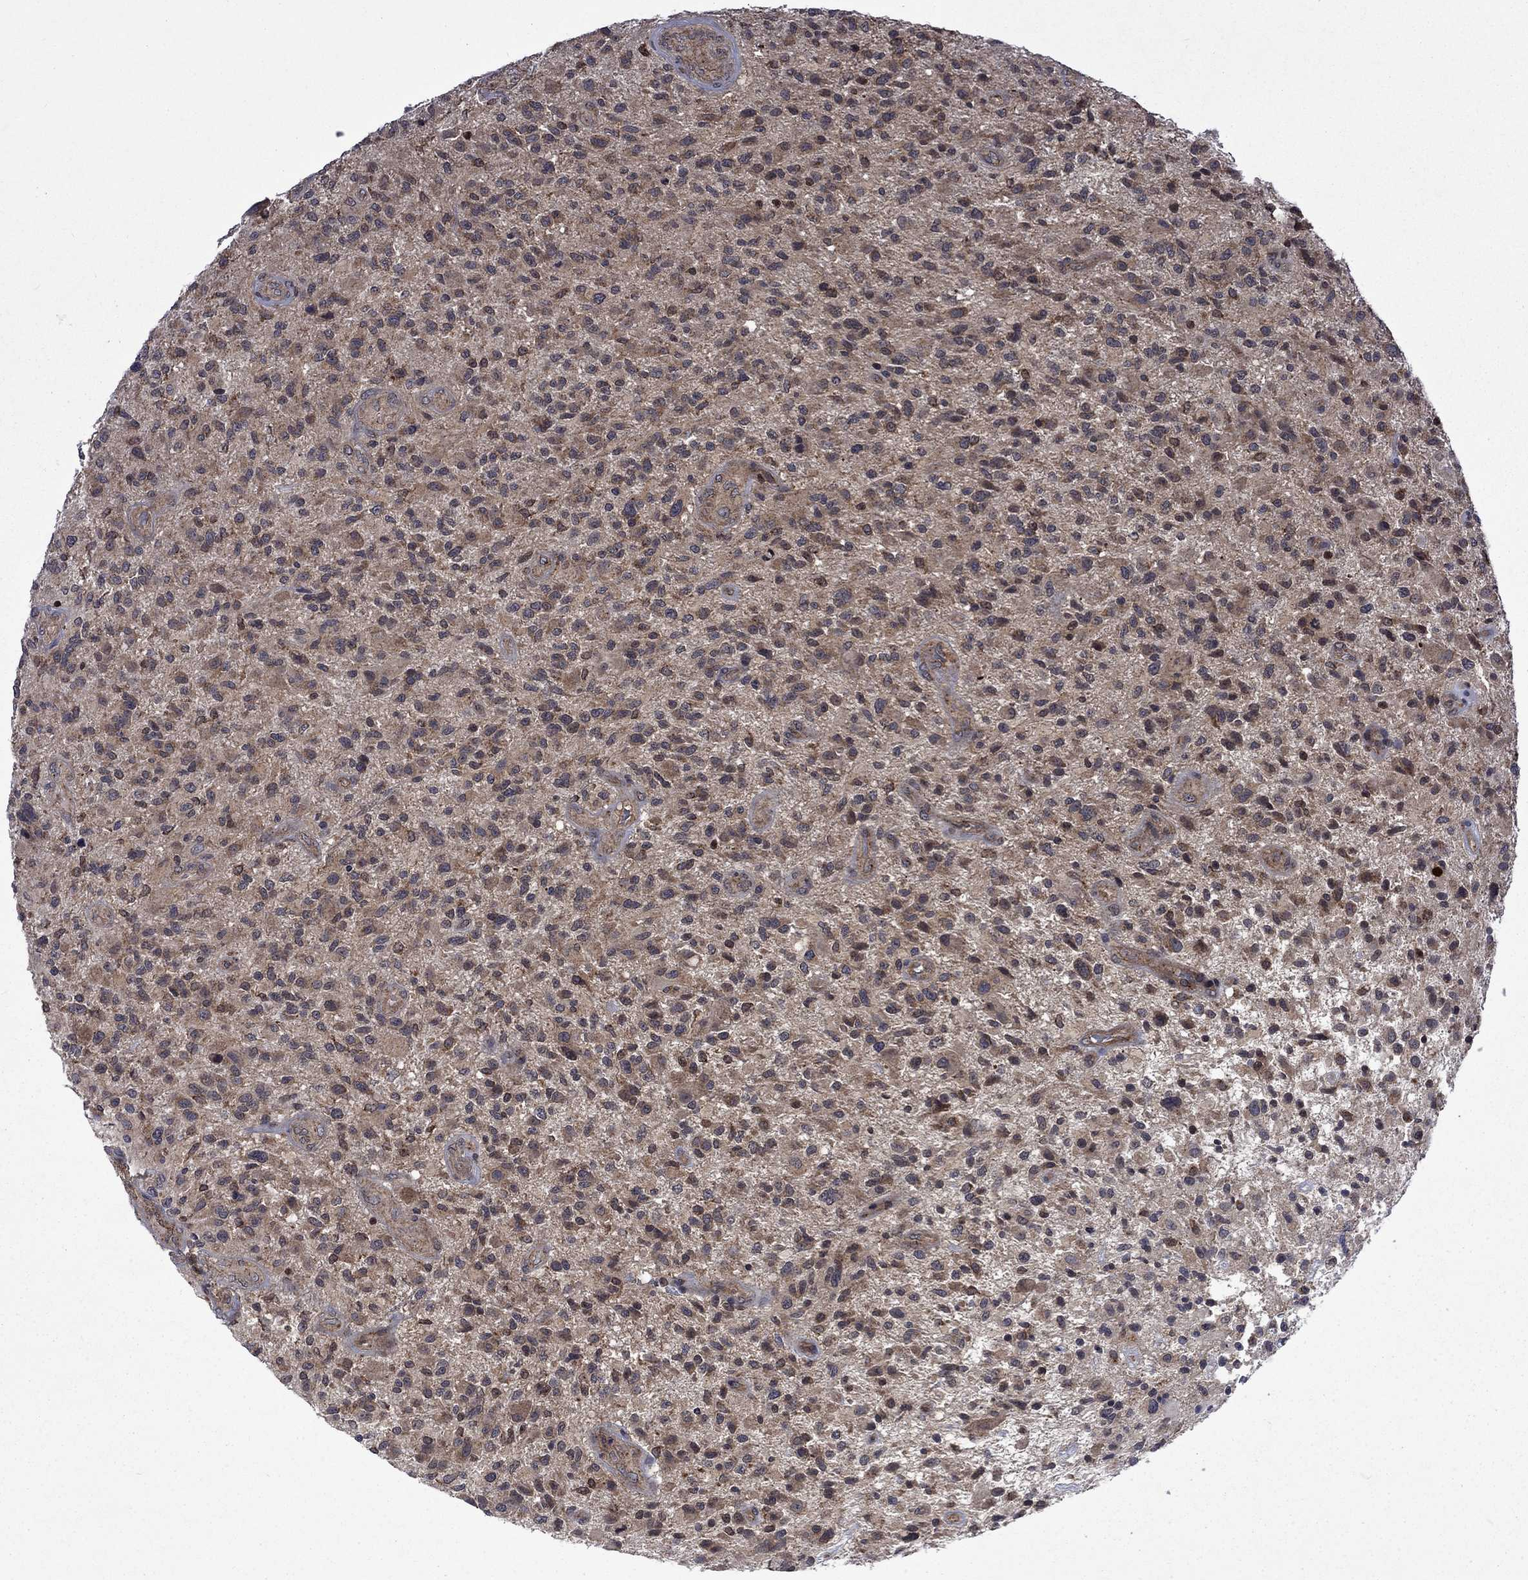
{"staining": {"intensity": "weak", "quantity": "25%-75%", "location": "cytoplasmic/membranous"}, "tissue": "glioma", "cell_type": "Tumor cells", "image_type": "cancer", "snomed": [{"axis": "morphology", "description": "Glioma, malignant, High grade"}, {"axis": "topography", "description": "Brain"}], "caption": "This histopathology image demonstrates glioma stained with IHC to label a protein in brown. The cytoplasmic/membranous of tumor cells show weak positivity for the protein. Nuclei are counter-stained blue.", "gene": "TMEM33", "patient": {"sex": "male", "age": 47}}